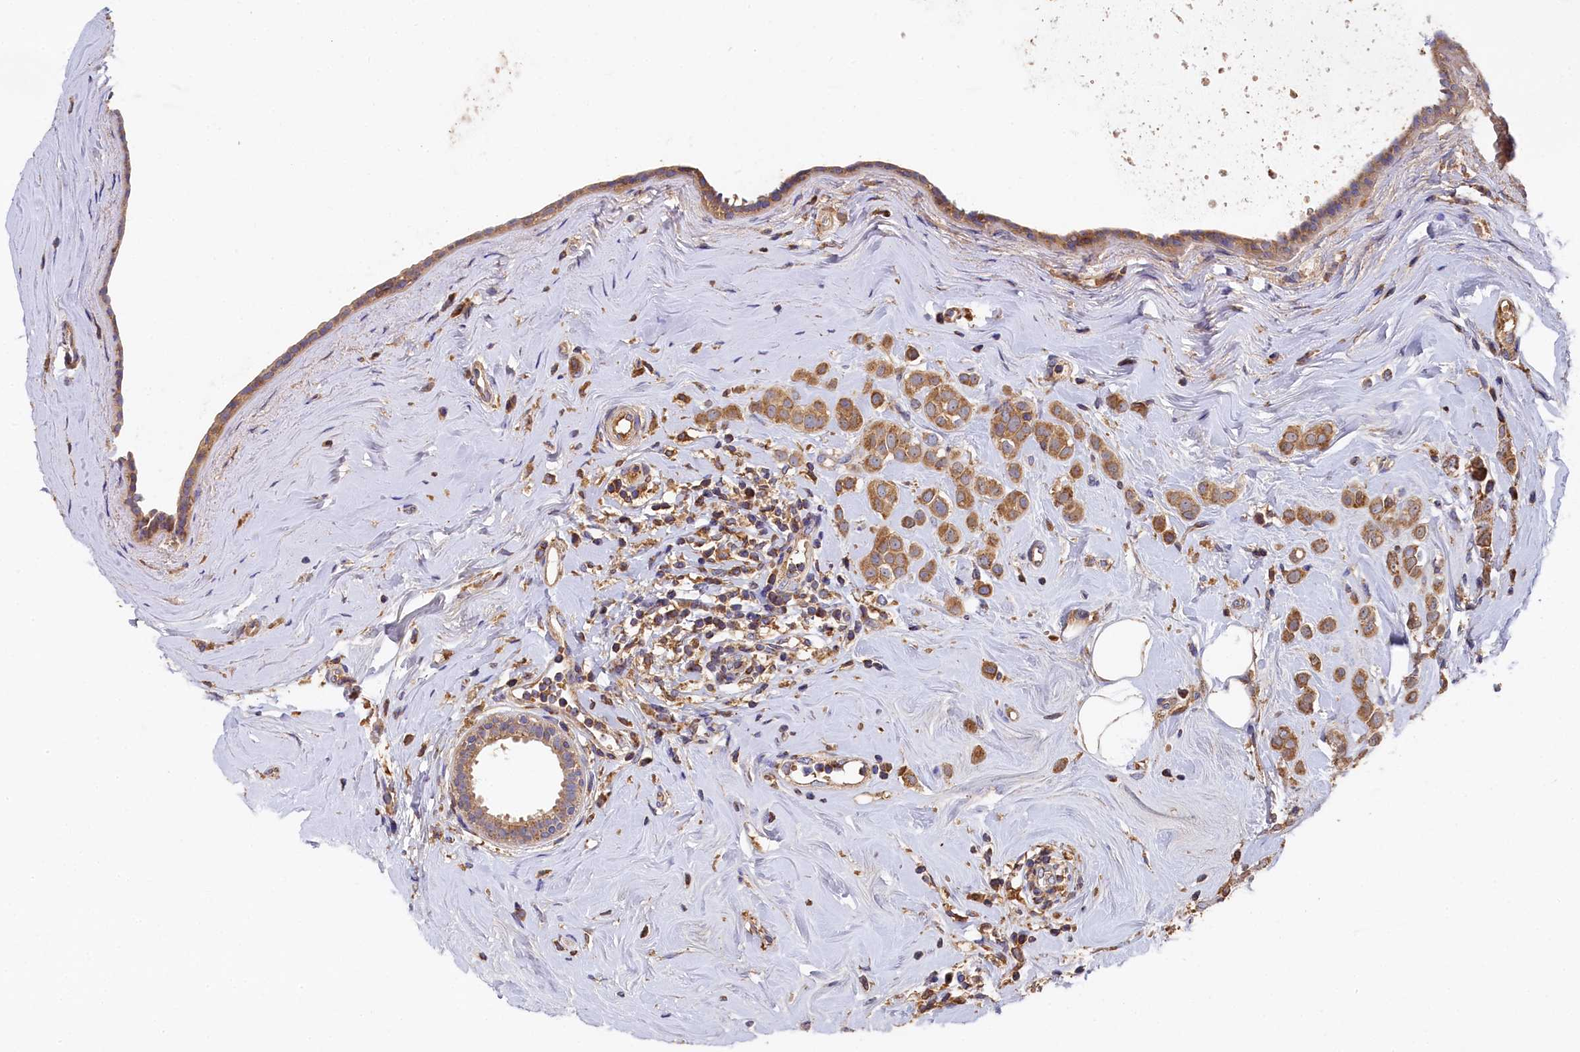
{"staining": {"intensity": "moderate", "quantity": ">75%", "location": "cytoplasmic/membranous"}, "tissue": "breast cancer", "cell_type": "Tumor cells", "image_type": "cancer", "snomed": [{"axis": "morphology", "description": "Lobular carcinoma"}, {"axis": "topography", "description": "Breast"}], "caption": "This micrograph exhibits IHC staining of breast lobular carcinoma, with medium moderate cytoplasmic/membranous positivity in about >75% of tumor cells.", "gene": "SEC31B", "patient": {"sex": "female", "age": 47}}